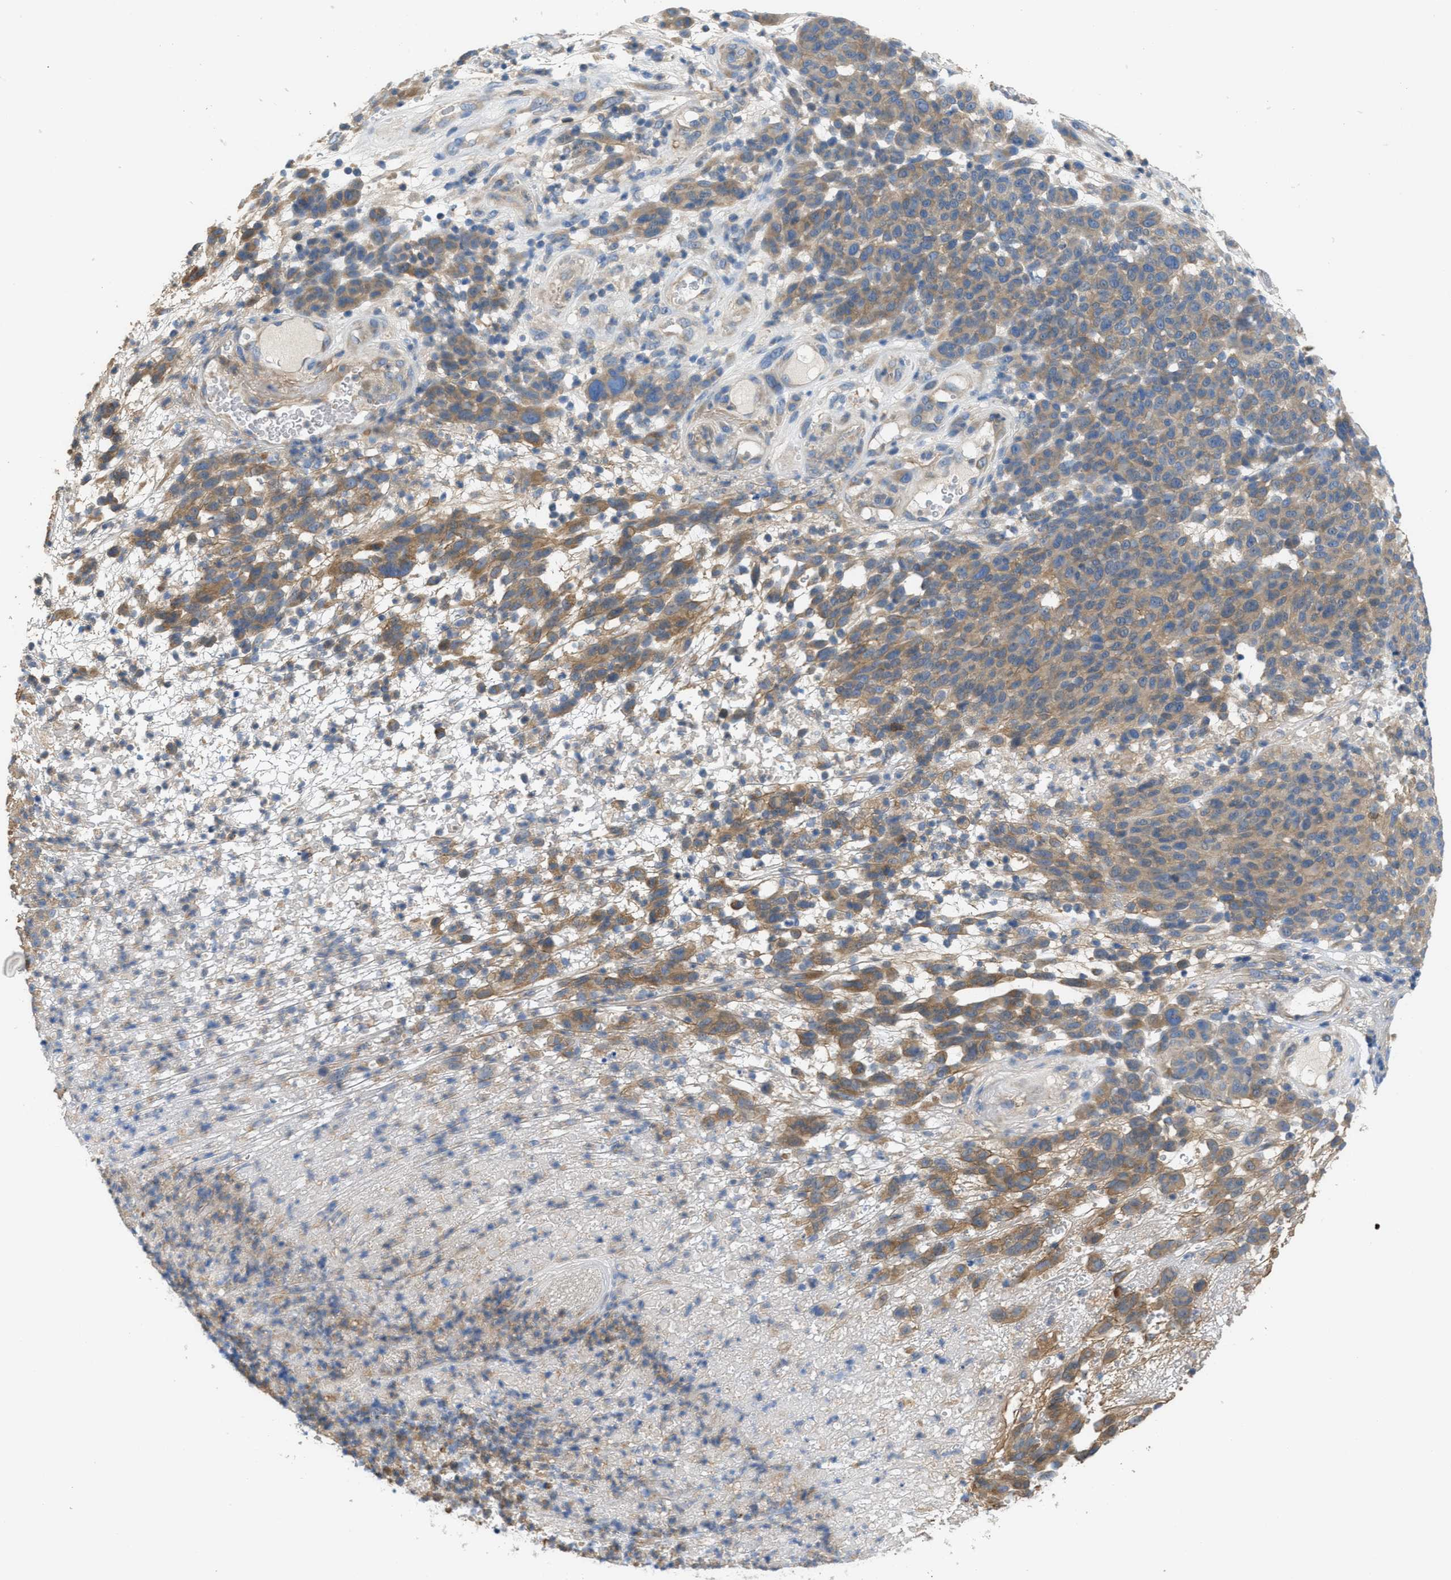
{"staining": {"intensity": "moderate", "quantity": ">75%", "location": "cytoplasmic/membranous"}, "tissue": "melanoma", "cell_type": "Tumor cells", "image_type": "cancer", "snomed": [{"axis": "morphology", "description": "Malignant melanoma, NOS"}, {"axis": "topography", "description": "Skin"}], "caption": "Protein analysis of malignant melanoma tissue demonstrates moderate cytoplasmic/membranous positivity in approximately >75% of tumor cells. (Stains: DAB in brown, nuclei in blue, Microscopy: brightfield microscopy at high magnification).", "gene": "UBA5", "patient": {"sex": "male", "age": 59}}